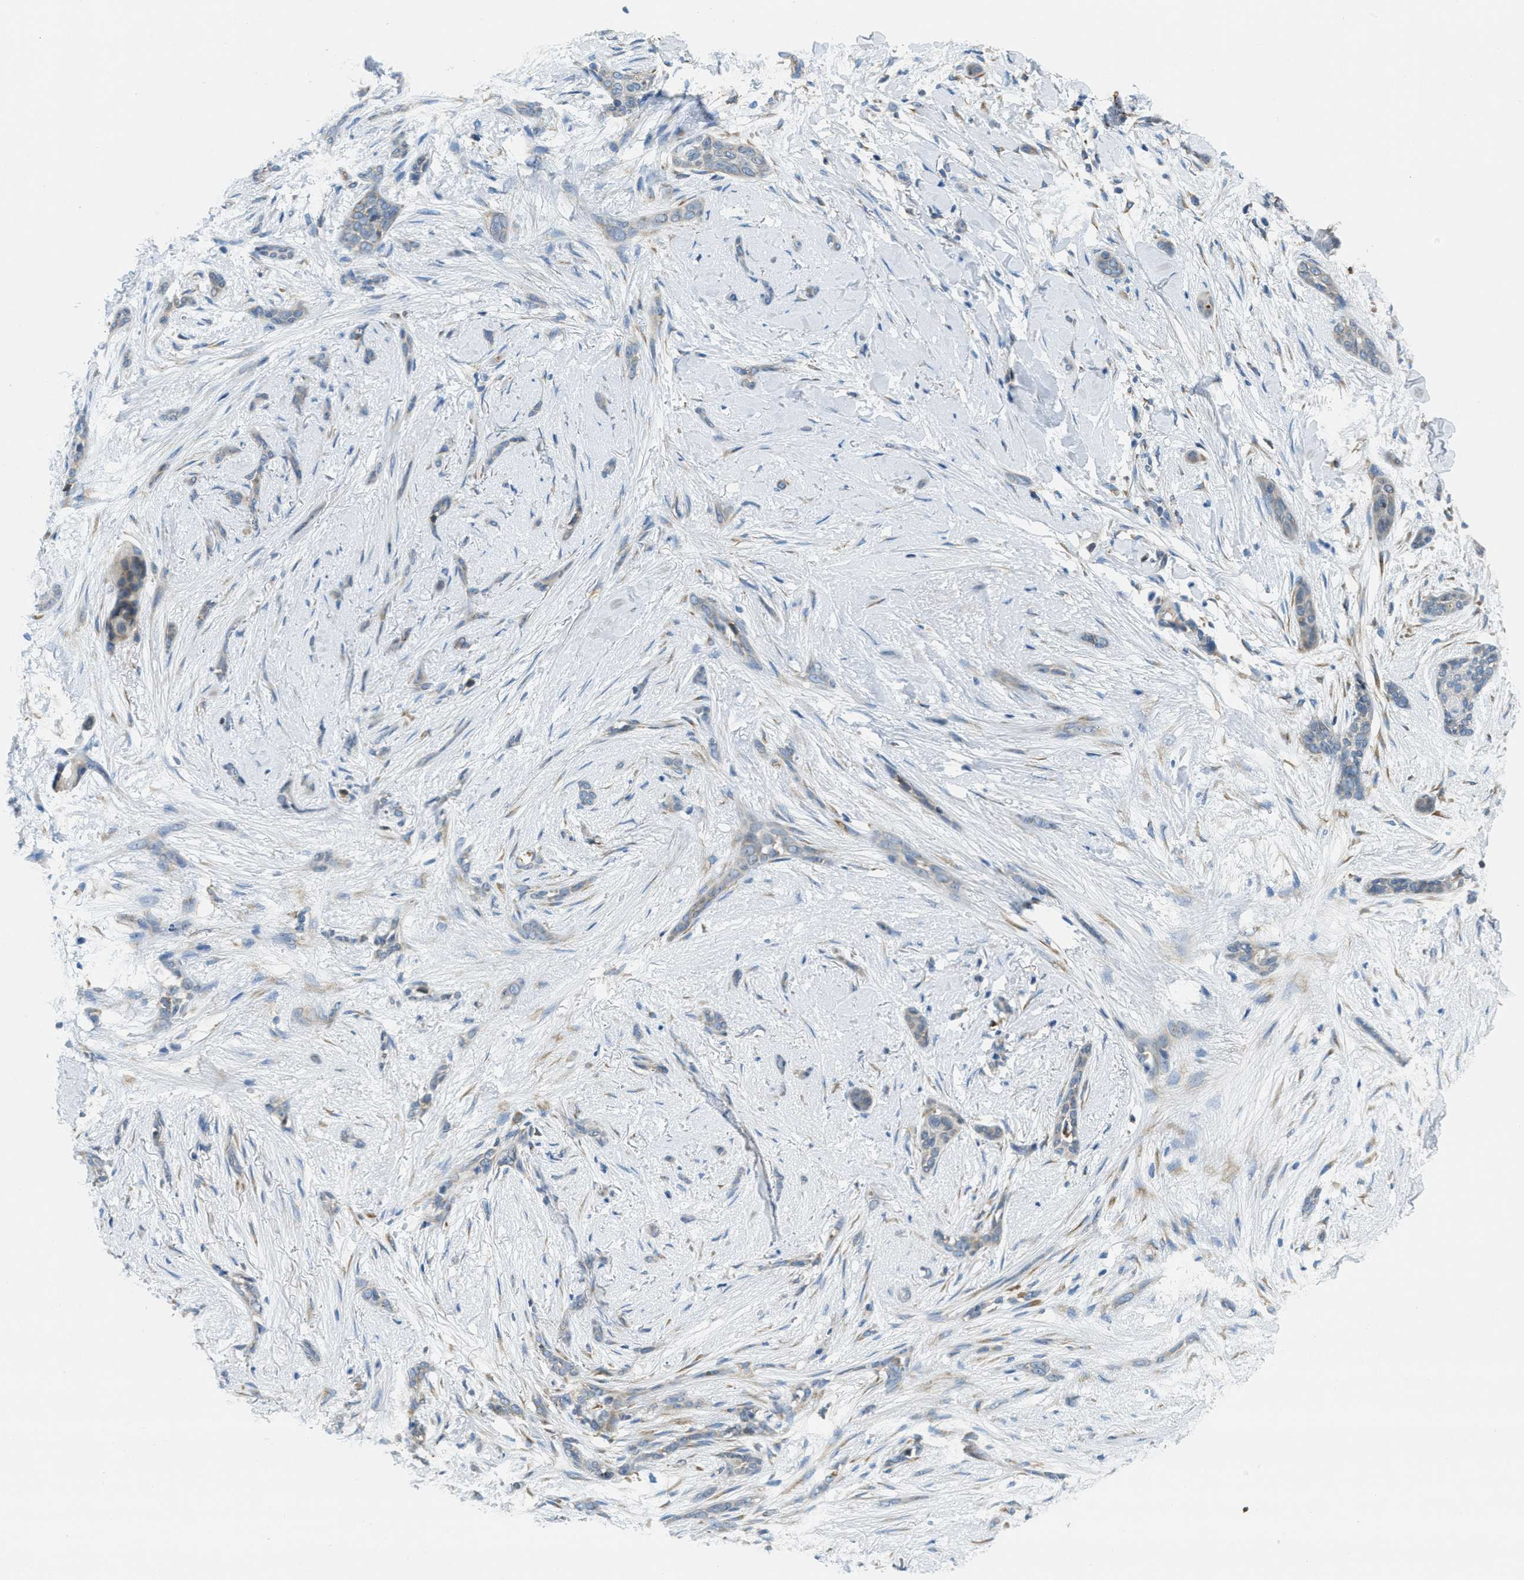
{"staining": {"intensity": "negative", "quantity": "none", "location": "none"}, "tissue": "skin cancer", "cell_type": "Tumor cells", "image_type": "cancer", "snomed": [{"axis": "morphology", "description": "Basal cell carcinoma"}, {"axis": "morphology", "description": "Adnexal tumor, benign"}, {"axis": "topography", "description": "Skin"}], "caption": "The histopathology image displays no significant staining in tumor cells of benign adnexal tumor (skin).", "gene": "SSR1", "patient": {"sex": "female", "age": 42}}